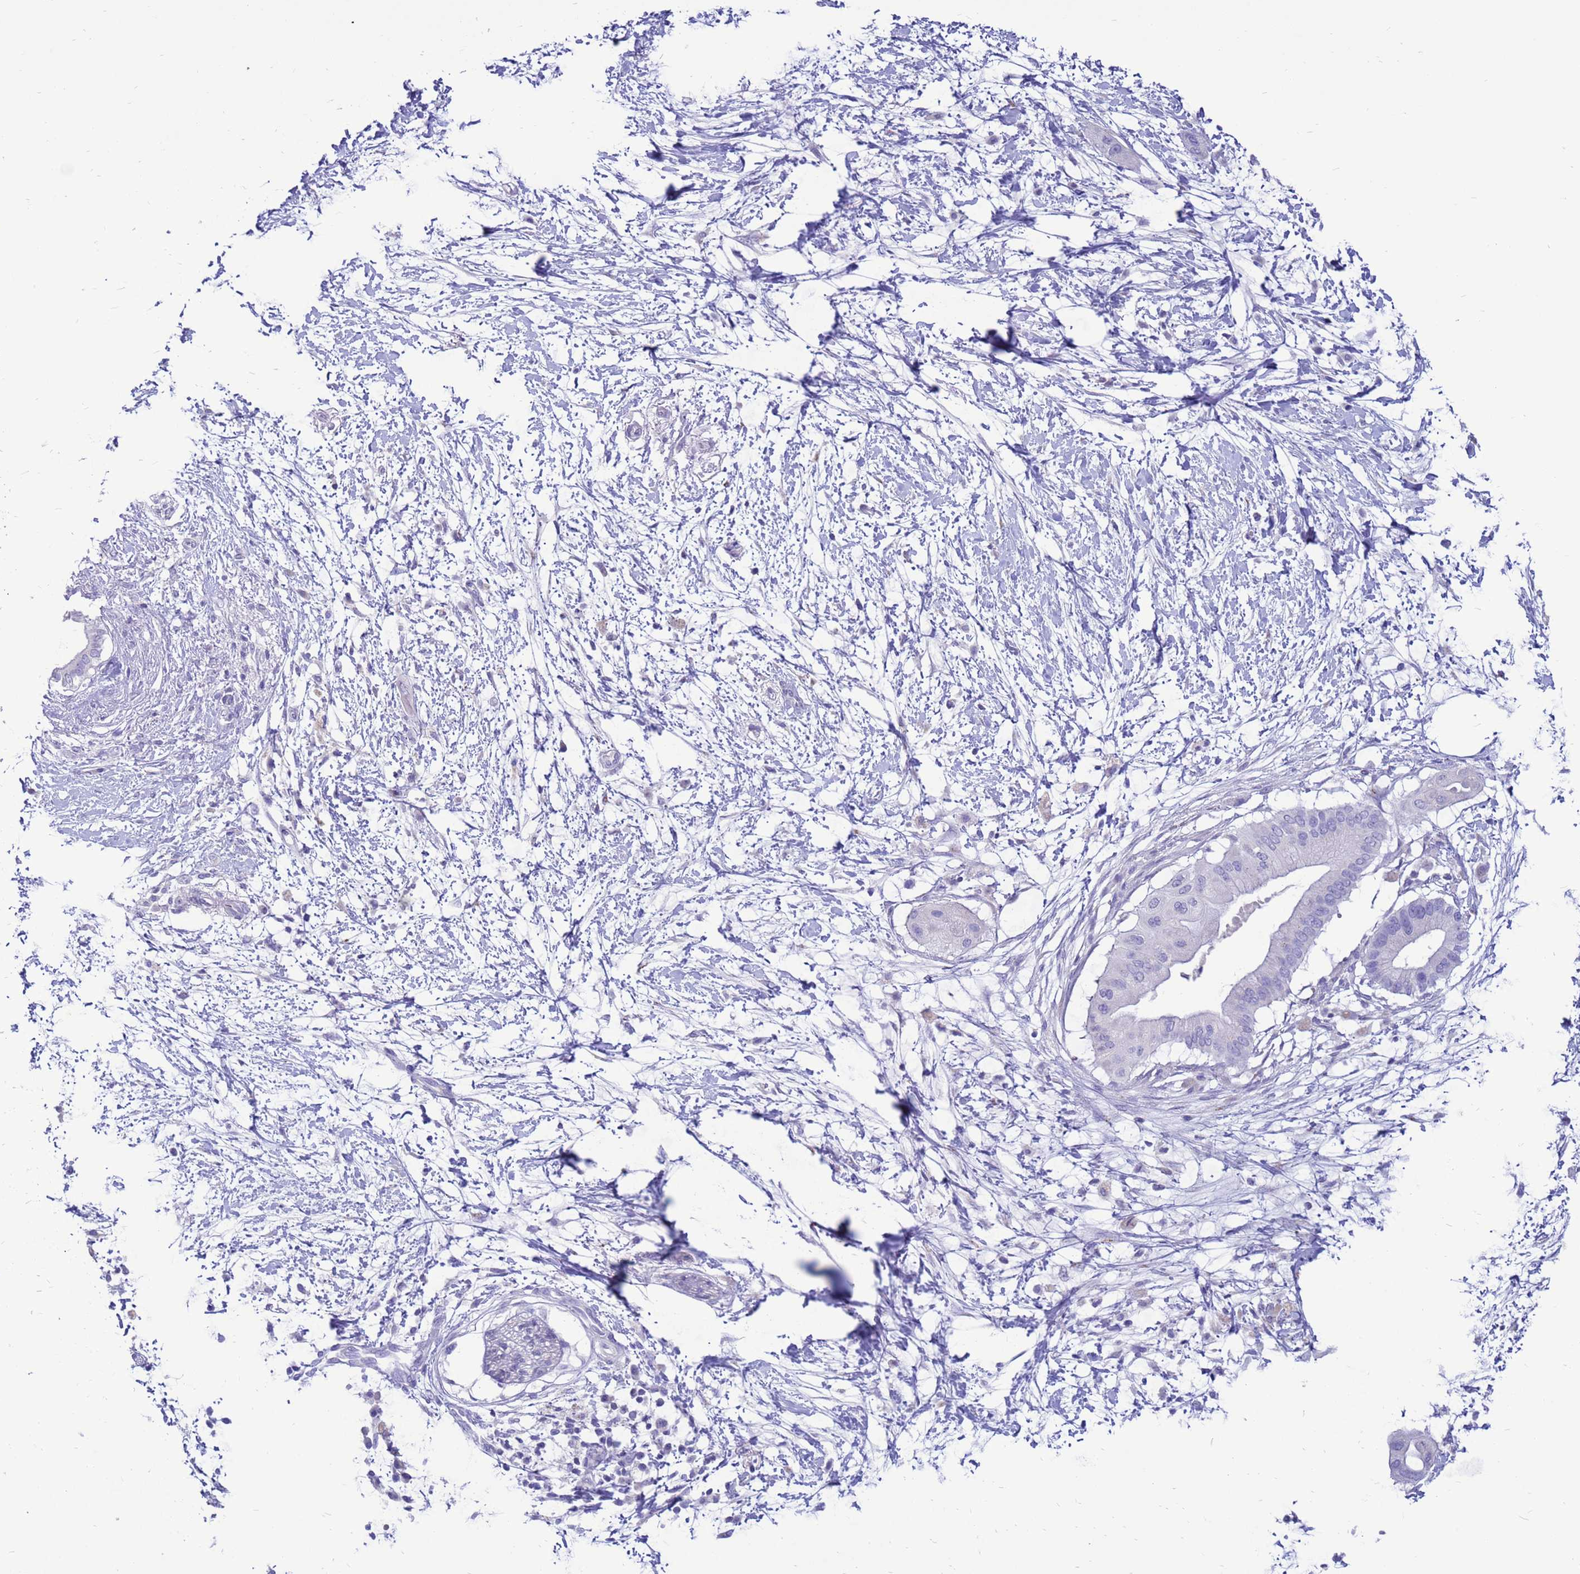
{"staining": {"intensity": "negative", "quantity": "none", "location": "none"}, "tissue": "pancreatic cancer", "cell_type": "Tumor cells", "image_type": "cancer", "snomed": [{"axis": "morphology", "description": "Adenocarcinoma, NOS"}, {"axis": "topography", "description": "Pancreas"}], "caption": "Human adenocarcinoma (pancreatic) stained for a protein using immunohistochemistry demonstrates no expression in tumor cells.", "gene": "PDE10A", "patient": {"sex": "male", "age": 68}}